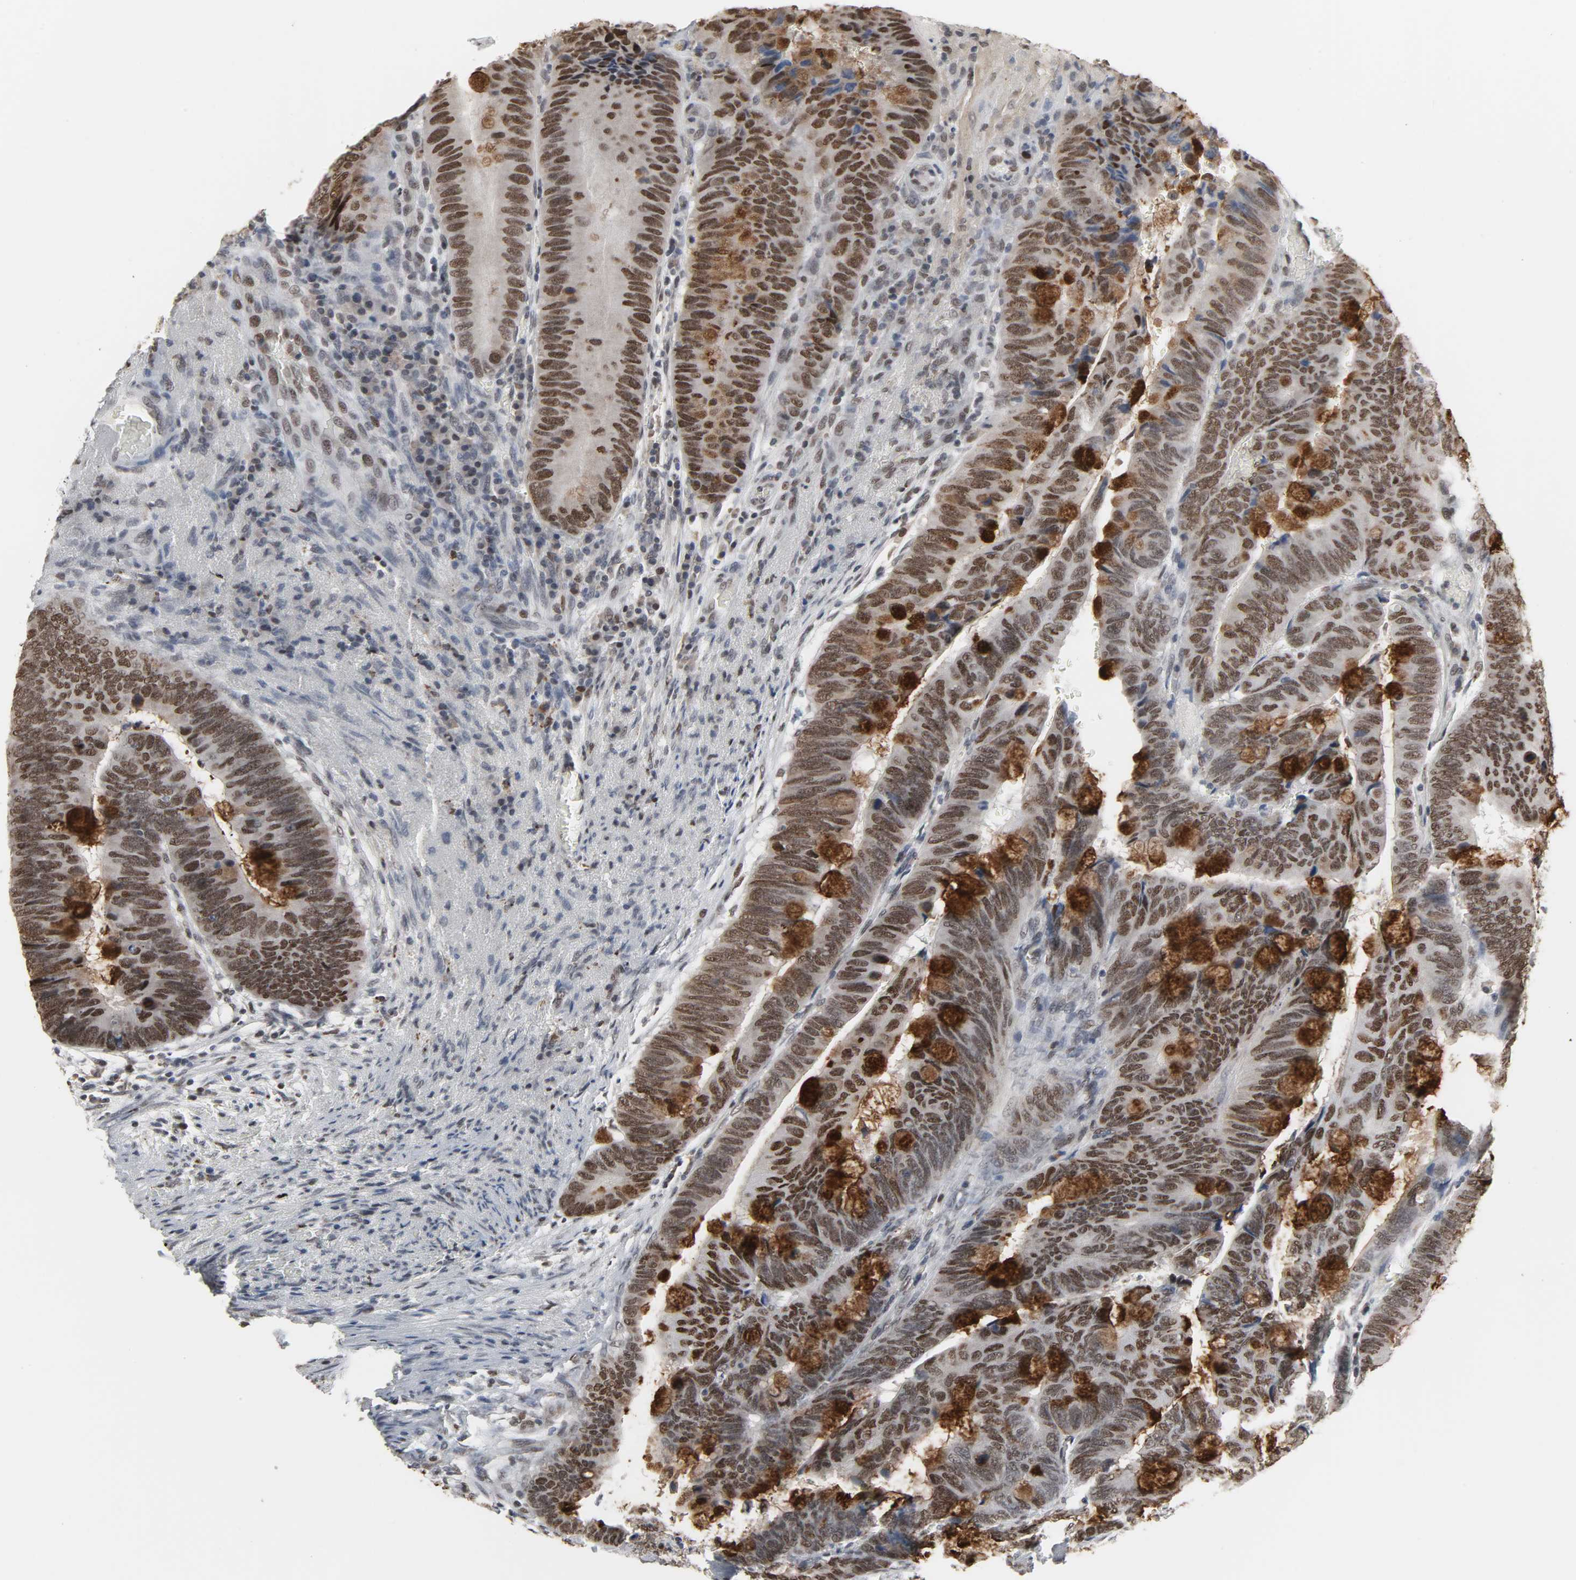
{"staining": {"intensity": "moderate", "quantity": ">75%", "location": "nuclear"}, "tissue": "colorectal cancer", "cell_type": "Tumor cells", "image_type": "cancer", "snomed": [{"axis": "morphology", "description": "Normal tissue, NOS"}, {"axis": "morphology", "description": "Adenocarcinoma, NOS"}, {"axis": "topography", "description": "Rectum"}, {"axis": "topography", "description": "Peripheral nerve tissue"}], "caption": "Human colorectal adenocarcinoma stained with a brown dye reveals moderate nuclear positive staining in approximately >75% of tumor cells.", "gene": "DAZAP1", "patient": {"sex": "male", "age": 92}}